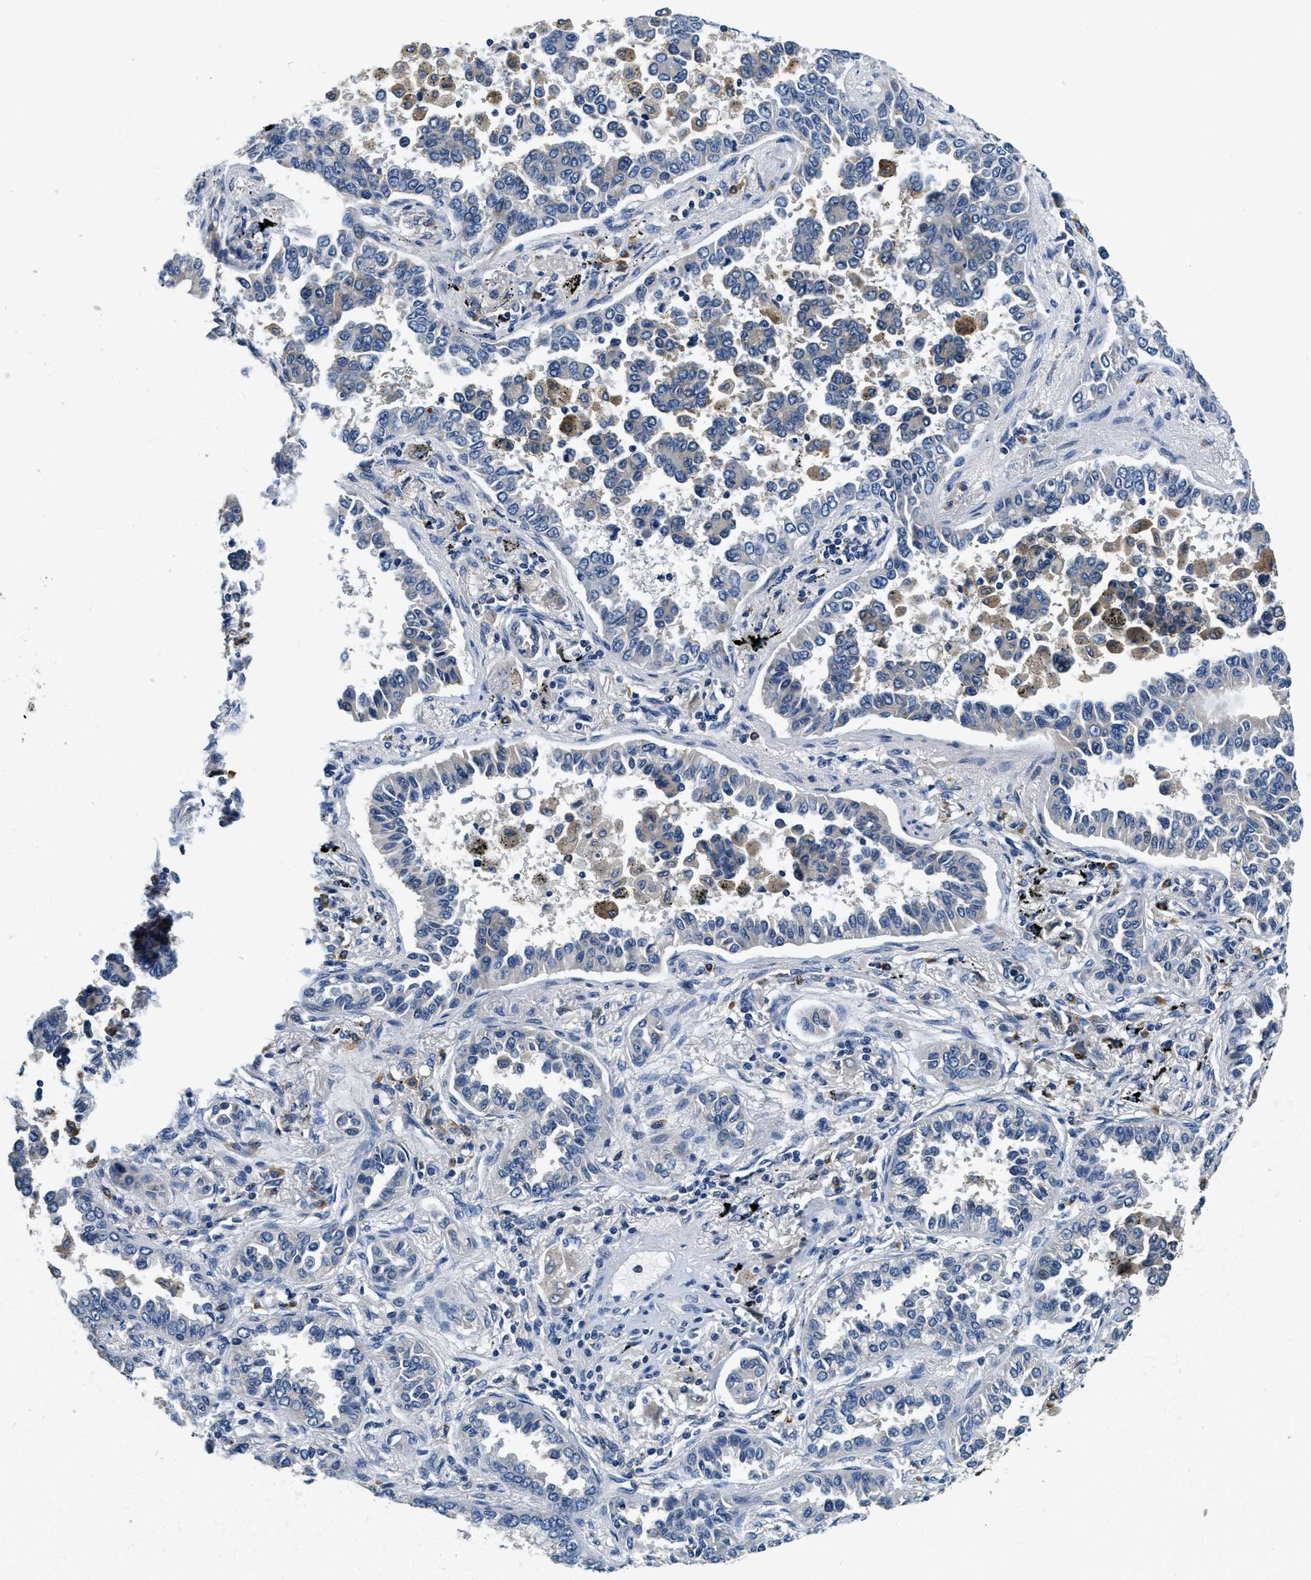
{"staining": {"intensity": "negative", "quantity": "none", "location": "none"}, "tissue": "lung cancer", "cell_type": "Tumor cells", "image_type": "cancer", "snomed": [{"axis": "morphology", "description": "Normal tissue, NOS"}, {"axis": "morphology", "description": "Adenocarcinoma, NOS"}, {"axis": "topography", "description": "Lung"}], "caption": "Tumor cells are negative for protein expression in human lung cancer. (Brightfield microscopy of DAB (3,3'-diaminobenzidine) immunohistochemistry (IHC) at high magnification).", "gene": "ALDH3A2", "patient": {"sex": "male", "age": 59}}